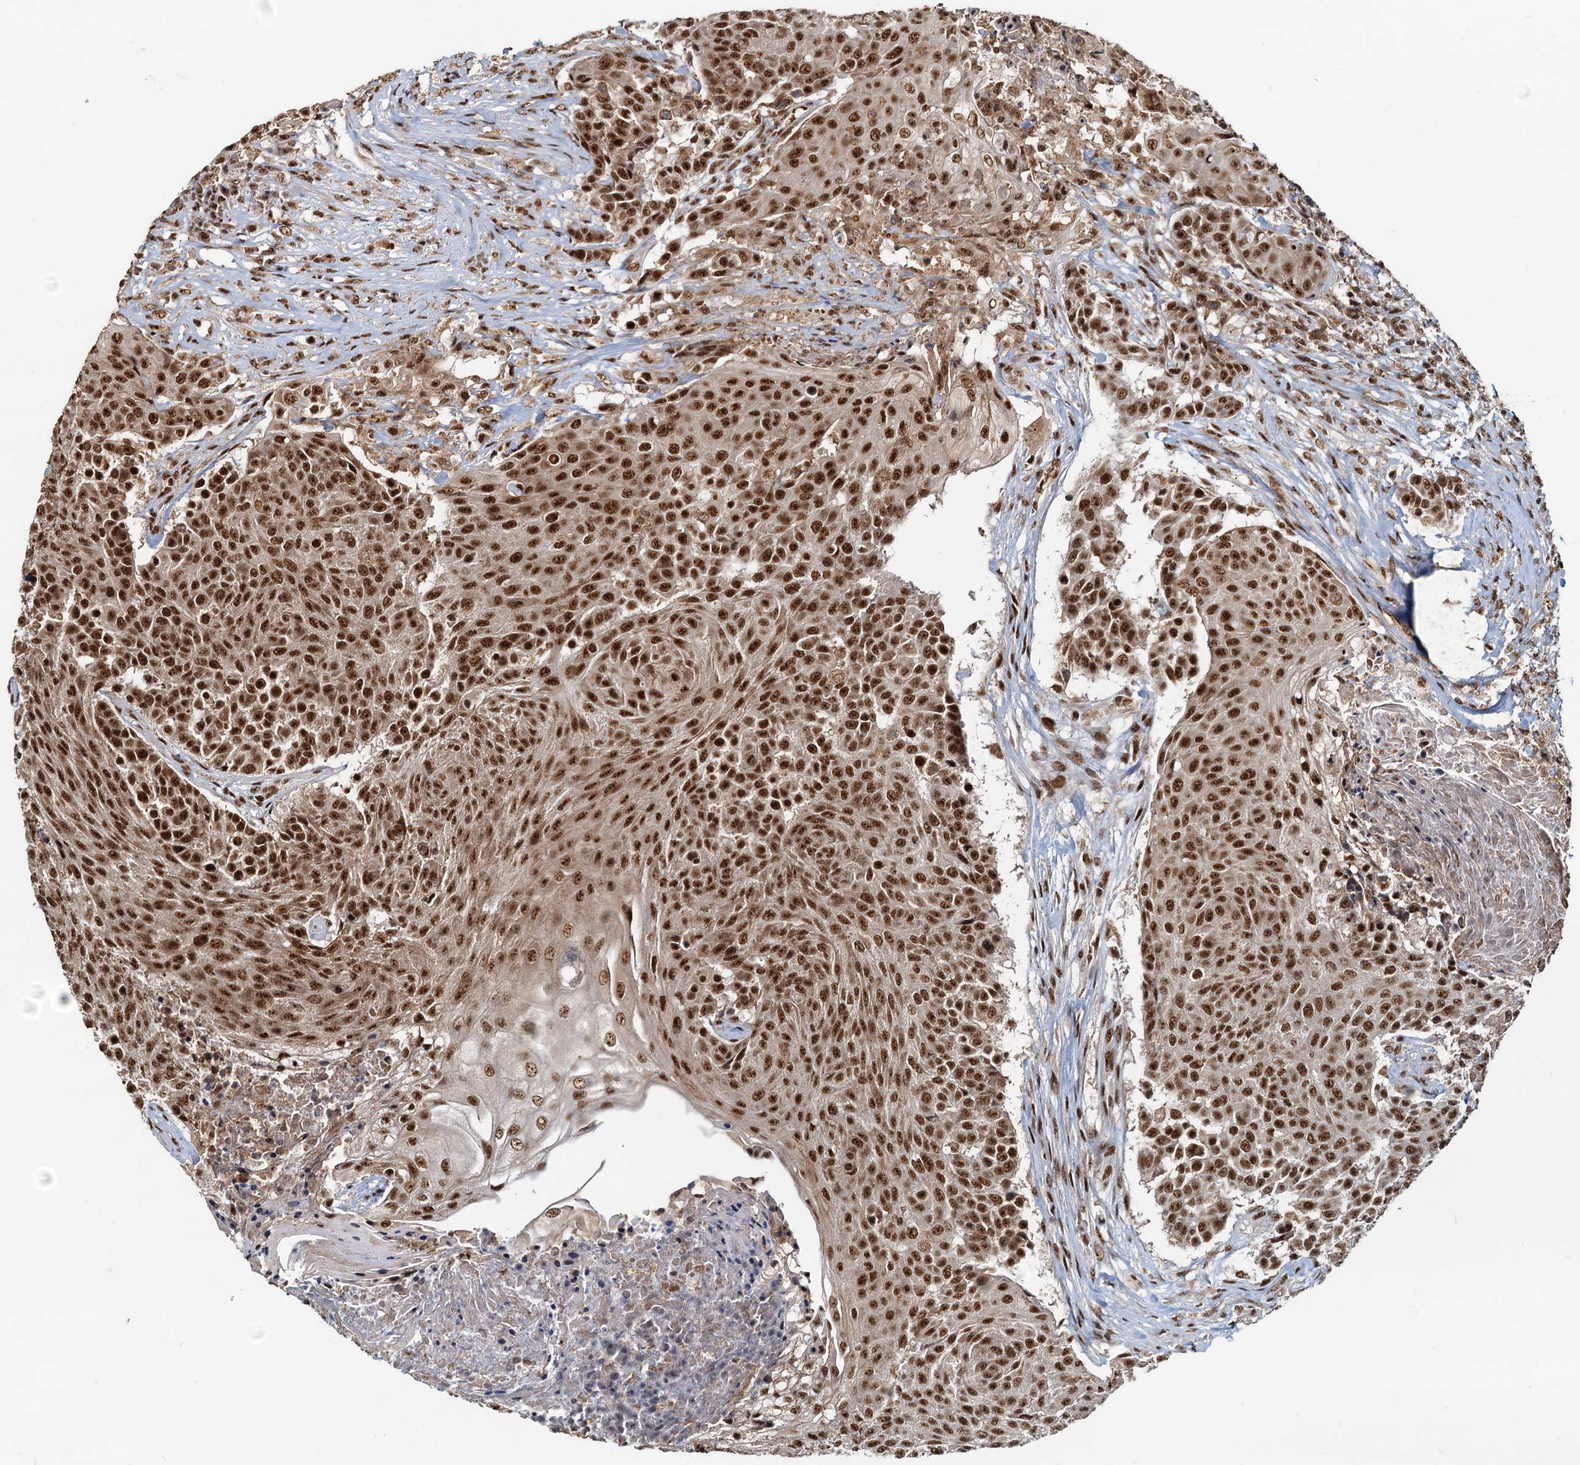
{"staining": {"intensity": "strong", "quantity": ">75%", "location": "cytoplasmic/membranous,nuclear"}, "tissue": "urothelial cancer", "cell_type": "Tumor cells", "image_type": "cancer", "snomed": [{"axis": "morphology", "description": "Urothelial carcinoma, High grade"}, {"axis": "topography", "description": "Urinary bladder"}], "caption": "Immunohistochemistry staining of urothelial cancer, which shows high levels of strong cytoplasmic/membranous and nuclear expression in about >75% of tumor cells indicating strong cytoplasmic/membranous and nuclear protein positivity. The staining was performed using DAB (3,3'-diaminobenzidine) (brown) for protein detection and nuclei were counterstained in hematoxylin (blue).", "gene": "RSRC2", "patient": {"sex": "female", "age": 63}}